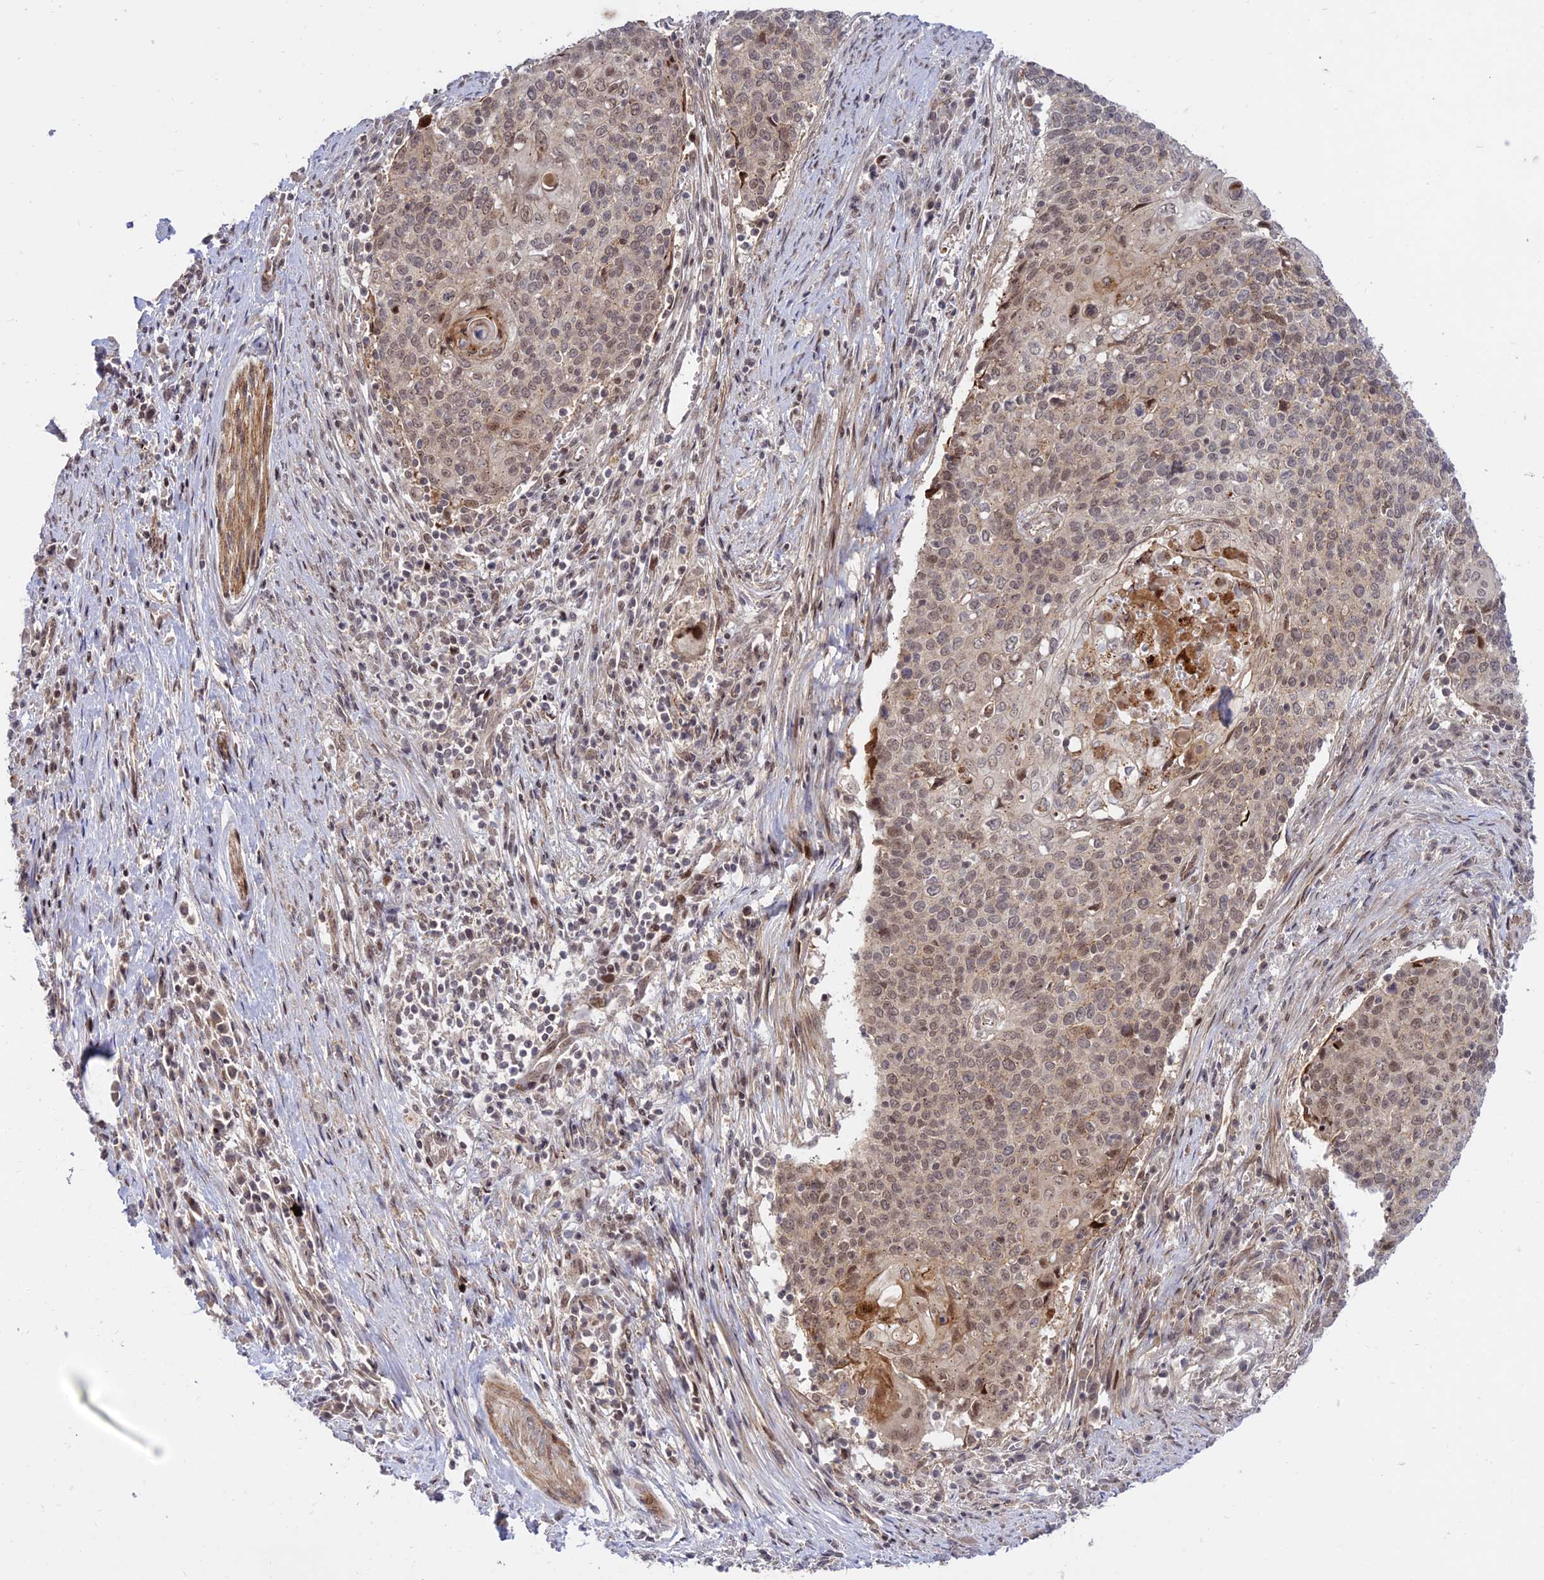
{"staining": {"intensity": "weak", "quantity": ">75%", "location": "nuclear"}, "tissue": "cervical cancer", "cell_type": "Tumor cells", "image_type": "cancer", "snomed": [{"axis": "morphology", "description": "Squamous cell carcinoma, NOS"}, {"axis": "topography", "description": "Cervix"}], "caption": "Squamous cell carcinoma (cervical) stained with a protein marker reveals weak staining in tumor cells.", "gene": "ZNF85", "patient": {"sex": "female", "age": 39}}